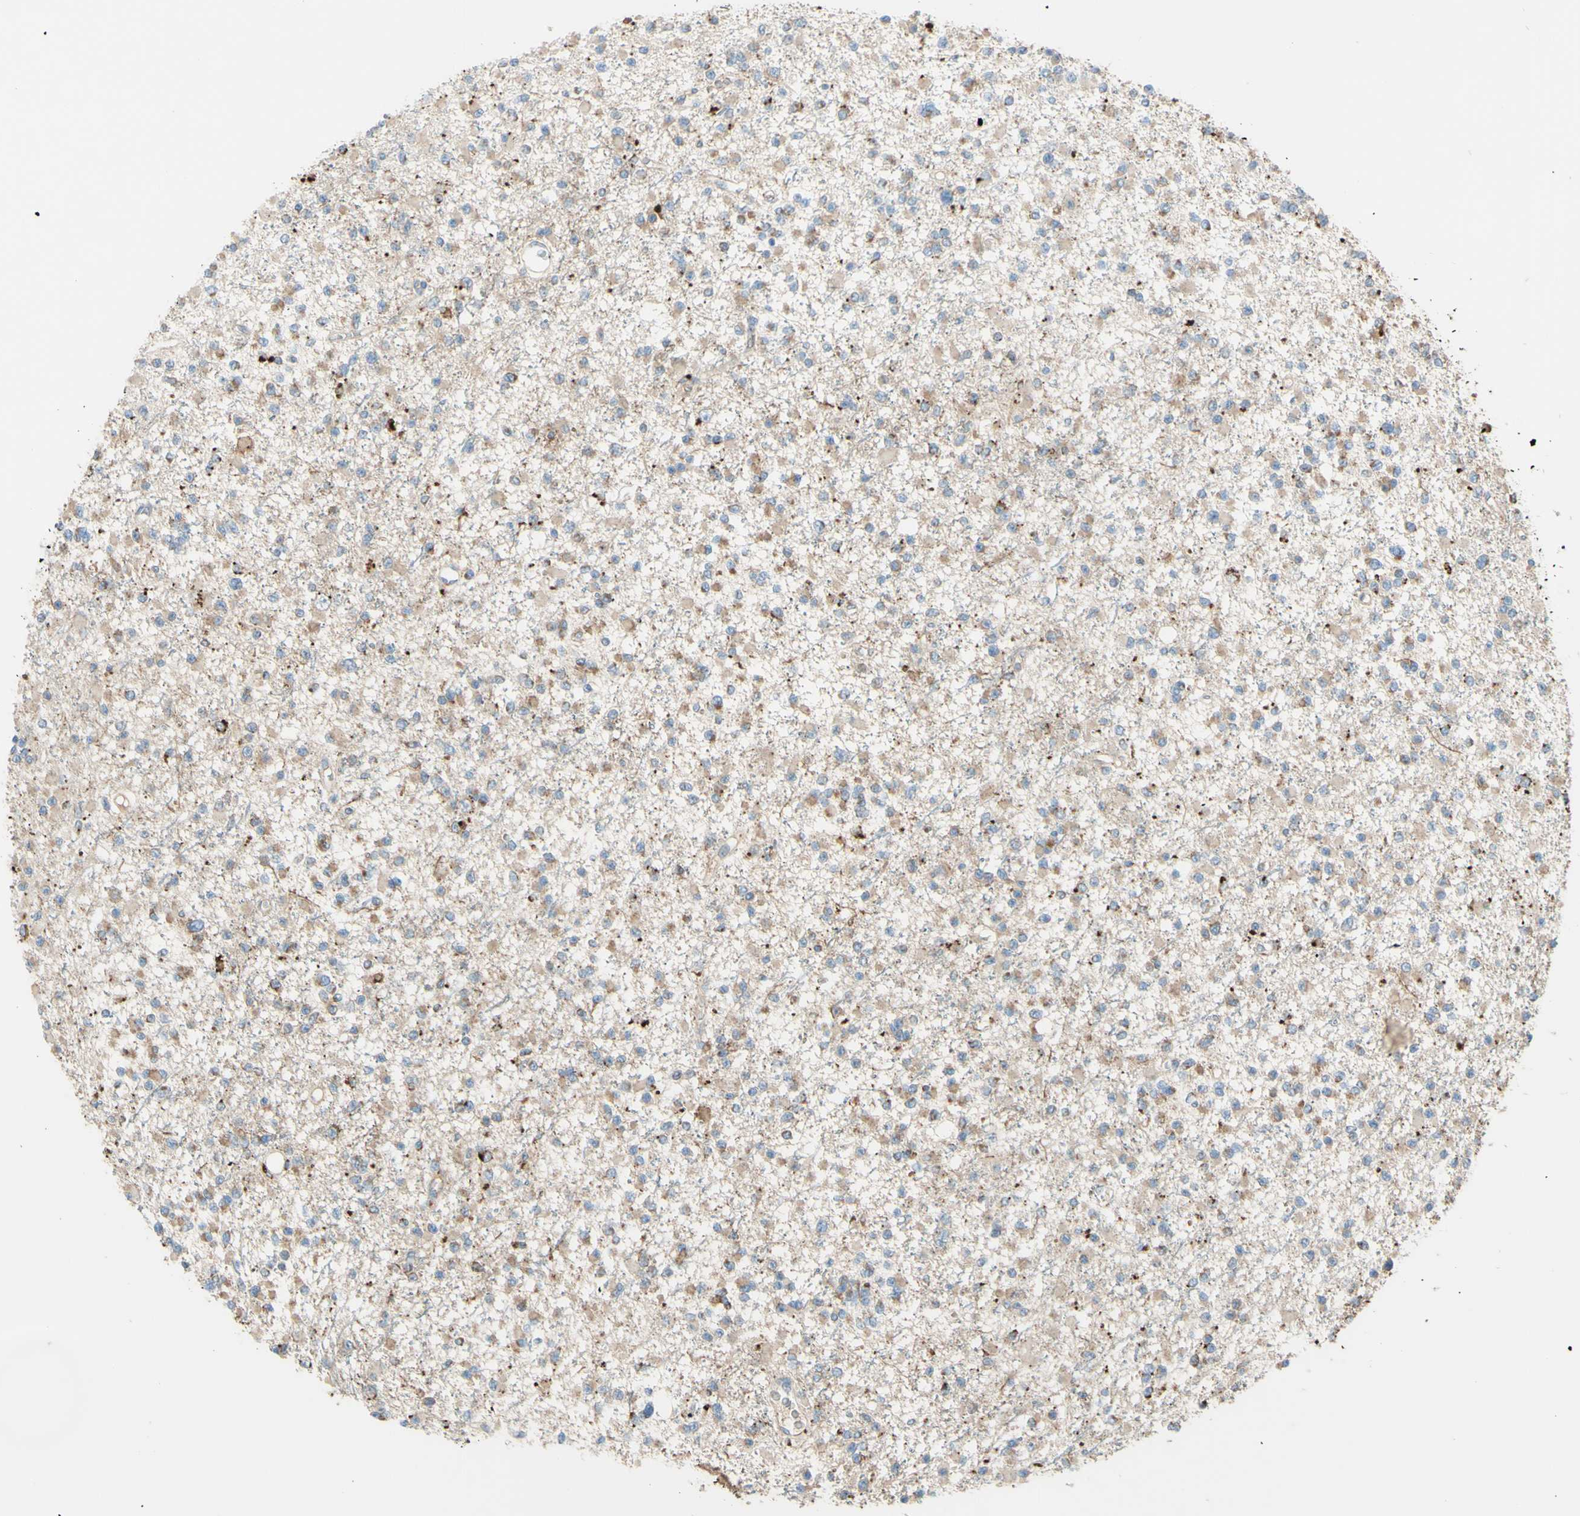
{"staining": {"intensity": "weak", "quantity": ">75%", "location": "cytoplasmic/membranous"}, "tissue": "glioma", "cell_type": "Tumor cells", "image_type": "cancer", "snomed": [{"axis": "morphology", "description": "Glioma, malignant, Low grade"}, {"axis": "topography", "description": "Brain"}], "caption": "Tumor cells exhibit weak cytoplasmic/membranous staining in about >75% of cells in glioma.", "gene": "ARMC10", "patient": {"sex": "female", "age": 22}}